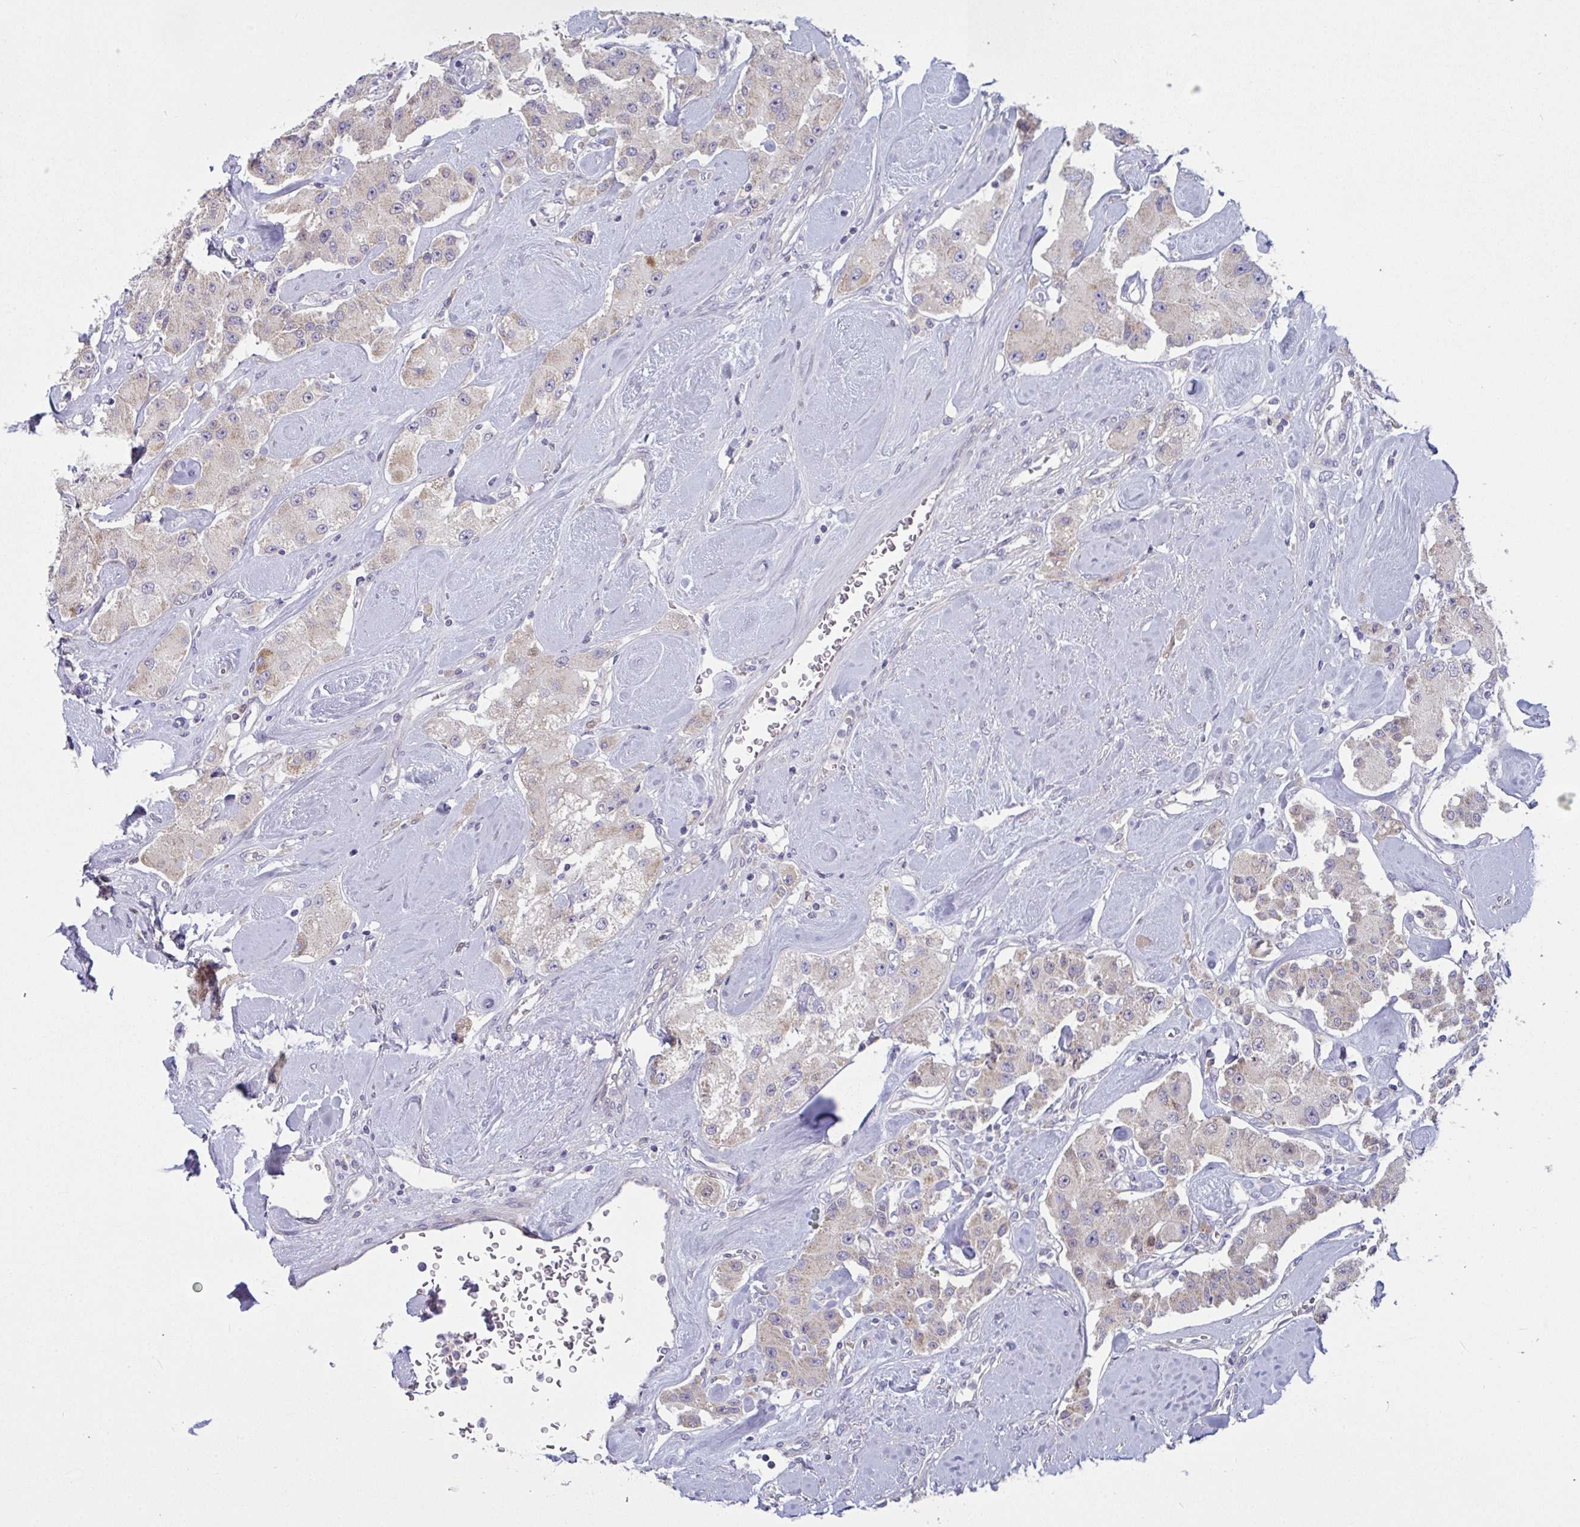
{"staining": {"intensity": "weak", "quantity": "<25%", "location": "cytoplasmic/membranous"}, "tissue": "carcinoid", "cell_type": "Tumor cells", "image_type": "cancer", "snomed": [{"axis": "morphology", "description": "Carcinoid, malignant, NOS"}, {"axis": "topography", "description": "Pancreas"}], "caption": "IHC of carcinoid reveals no staining in tumor cells.", "gene": "MRPS2", "patient": {"sex": "male", "age": 41}}